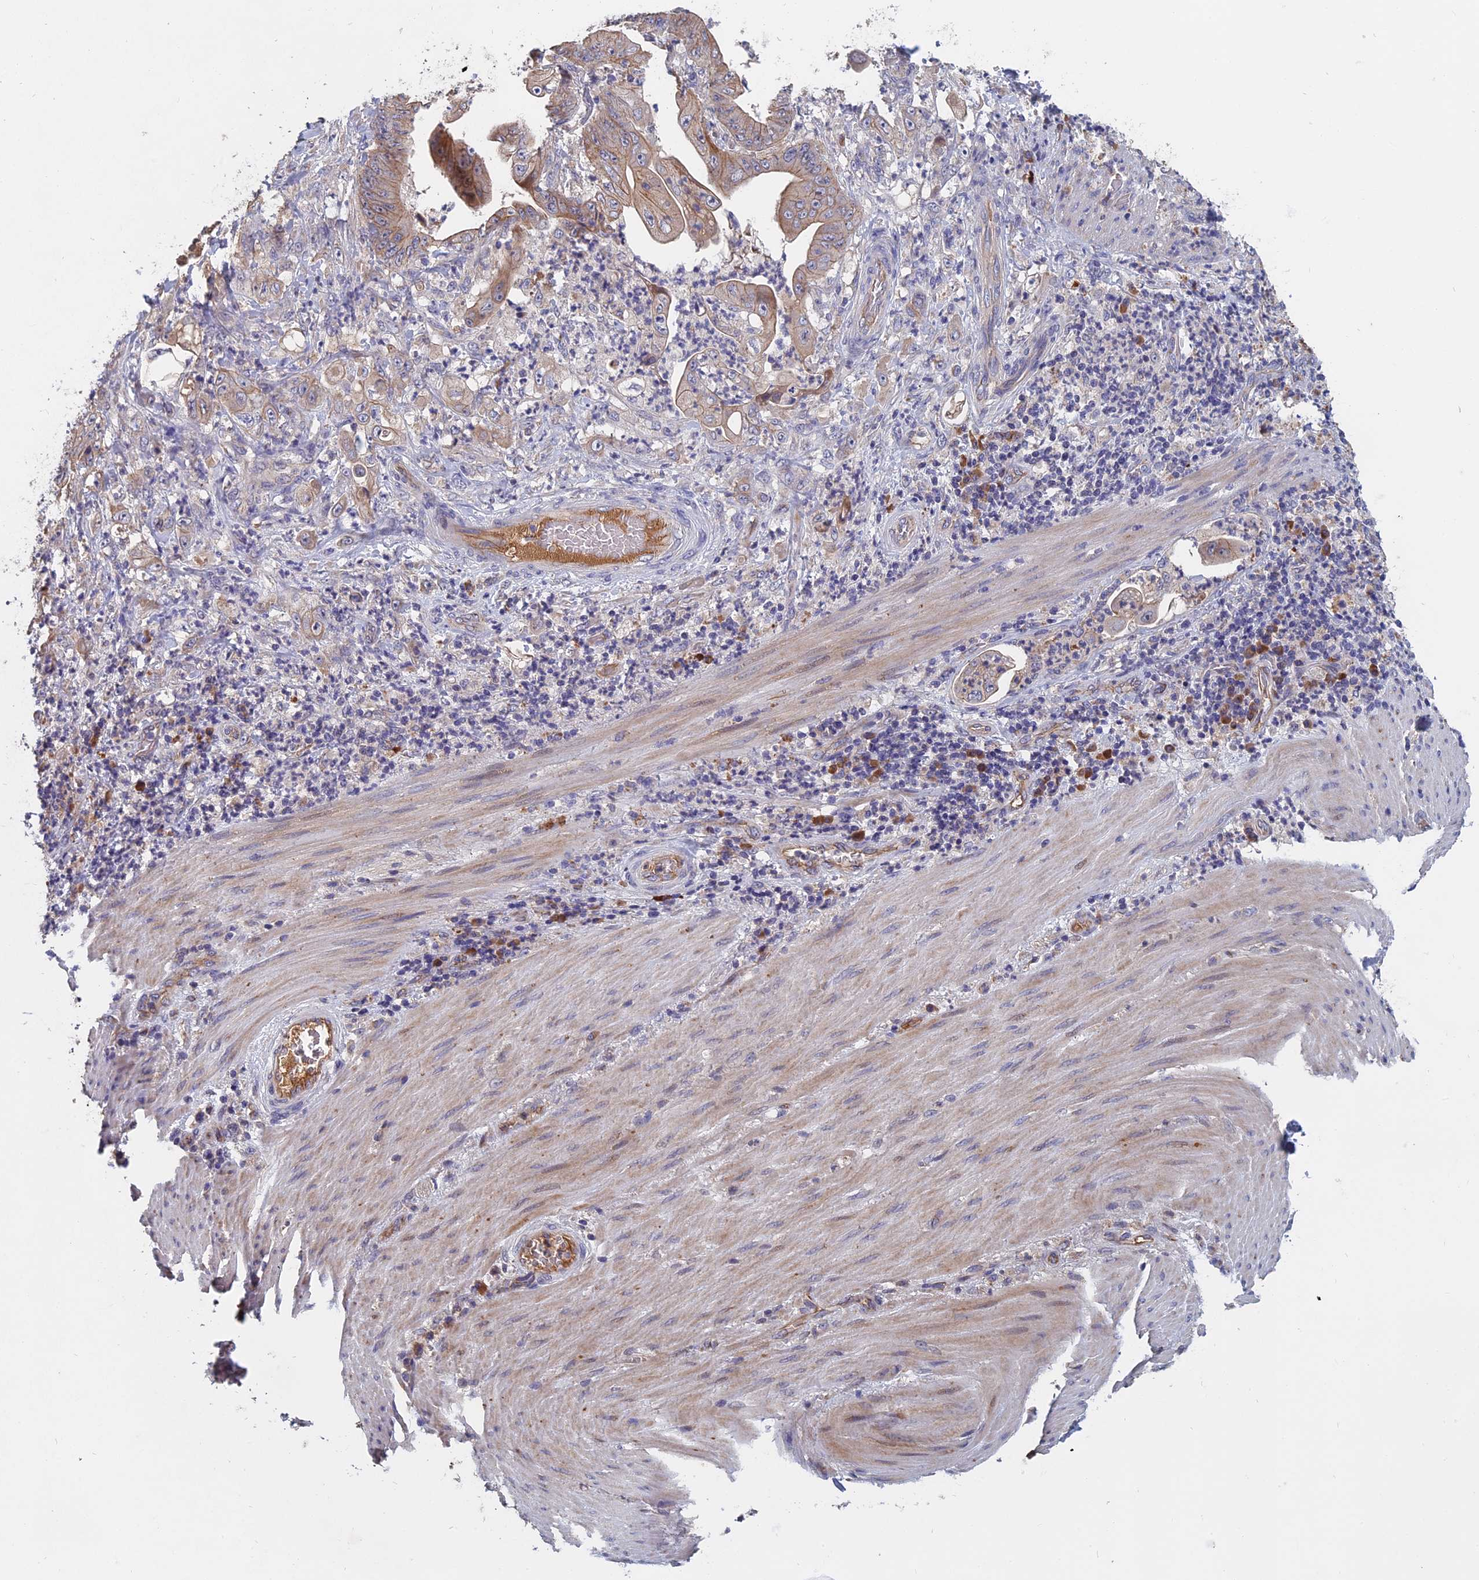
{"staining": {"intensity": "weak", "quantity": "25%-75%", "location": "cytoplasmic/membranous"}, "tissue": "stomach cancer", "cell_type": "Tumor cells", "image_type": "cancer", "snomed": [{"axis": "morphology", "description": "Adenocarcinoma, NOS"}, {"axis": "topography", "description": "Stomach"}], "caption": "Immunohistochemical staining of stomach adenocarcinoma exhibits weak cytoplasmic/membranous protein staining in approximately 25%-75% of tumor cells. (DAB IHC with brightfield microscopy, high magnification).", "gene": "SLC33A1", "patient": {"sex": "female", "age": 73}}